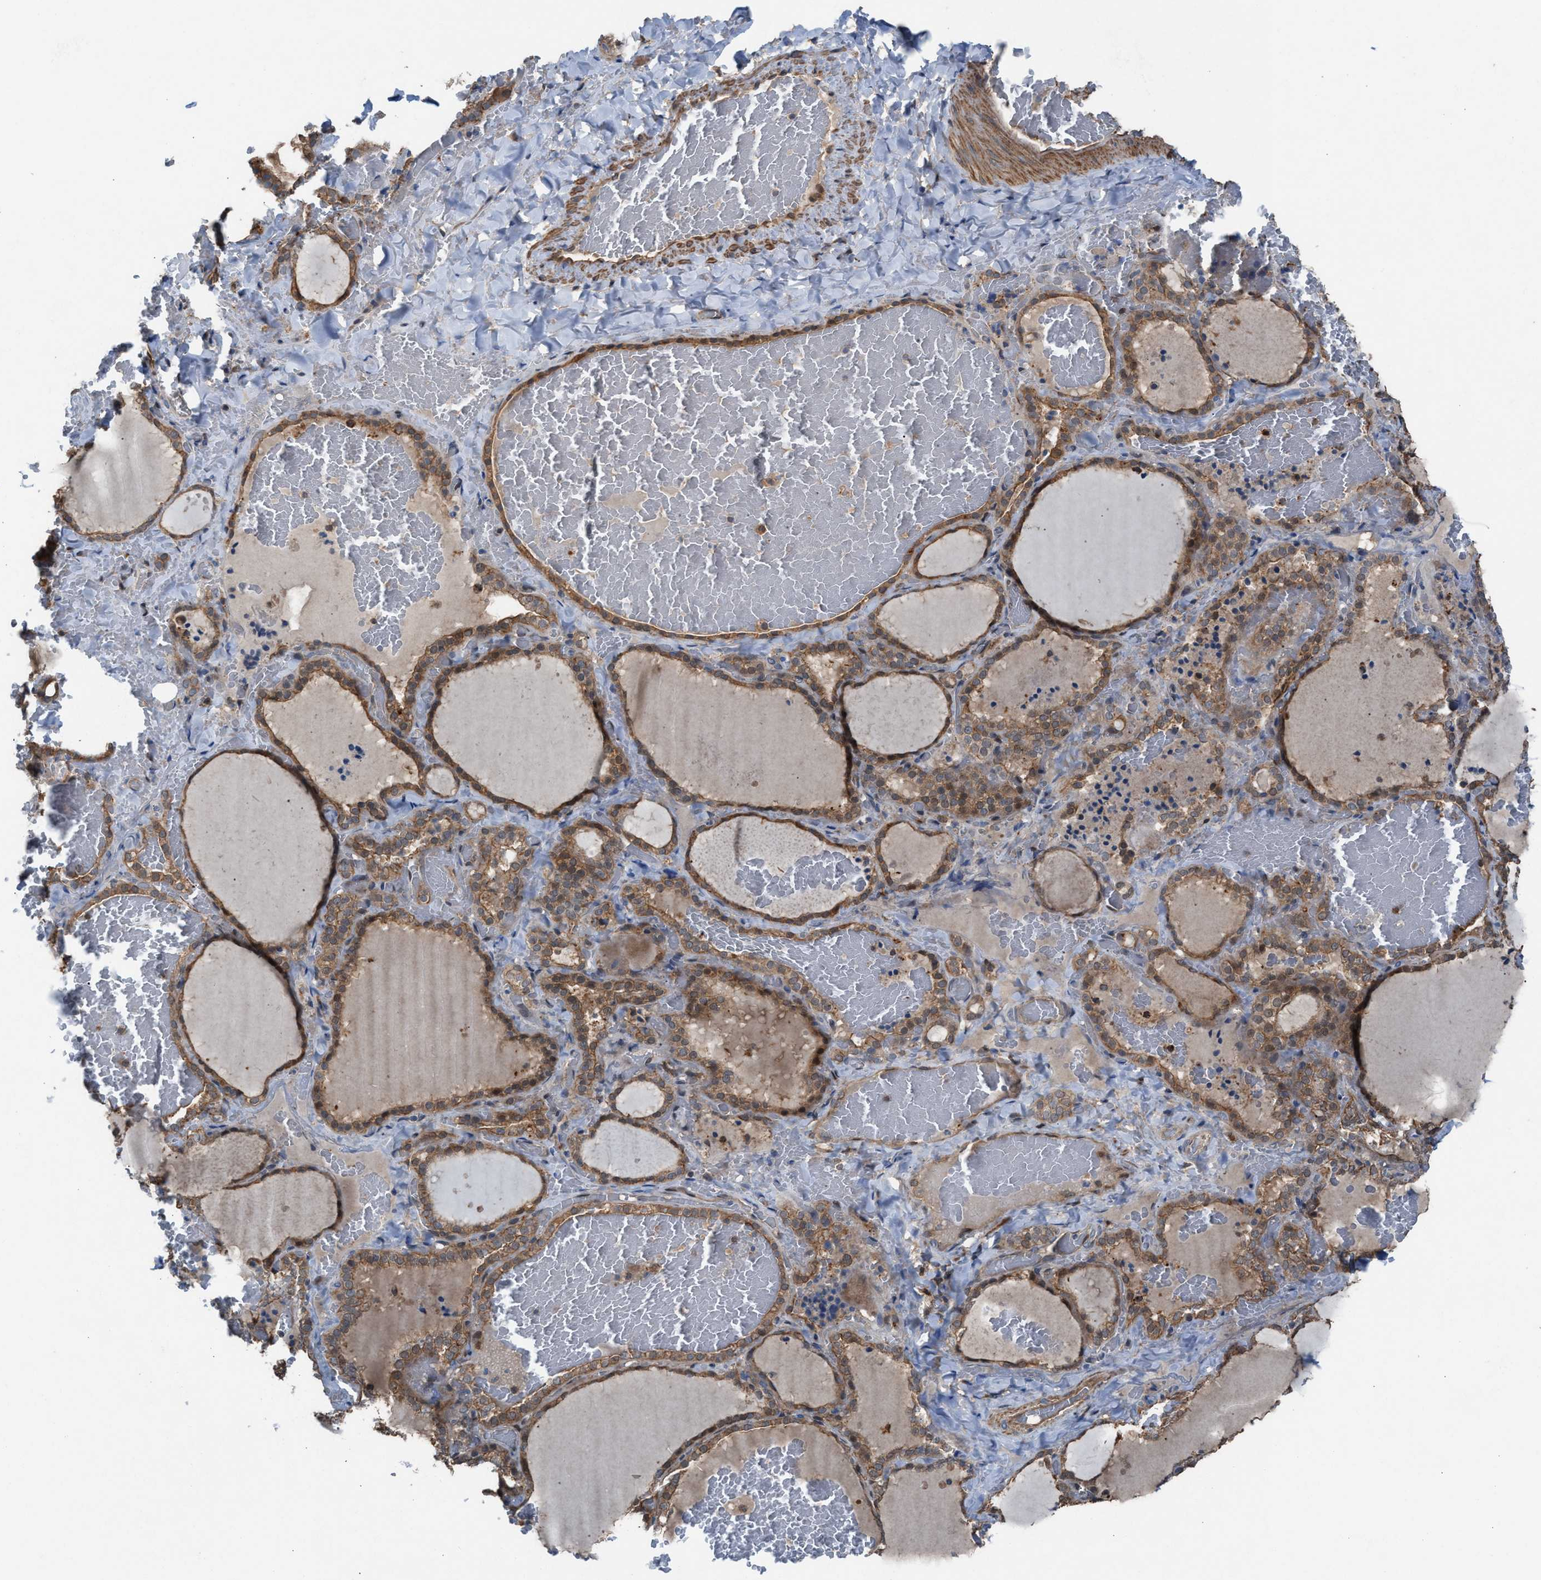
{"staining": {"intensity": "moderate", "quantity": ">75%", "location": "cytoplasmic/membranous"}, "tissue": "thyroid gland", "cell_type": "Glandular cells", "image_type": "normal", "snomed": [{"axis": "morphology", "description": "Normal tissue, NOS"}, {"axis": "topography", "description": "Thyroid gland"}], "caption": "Normal thyroid gland was stained to show a protein in brown. There is medium levels of moderate cytoplasmic/membranous positivity in about >75% of glandular cells.", "gene": "TPK1", "patient": {"sex": "female", "age": 22}}